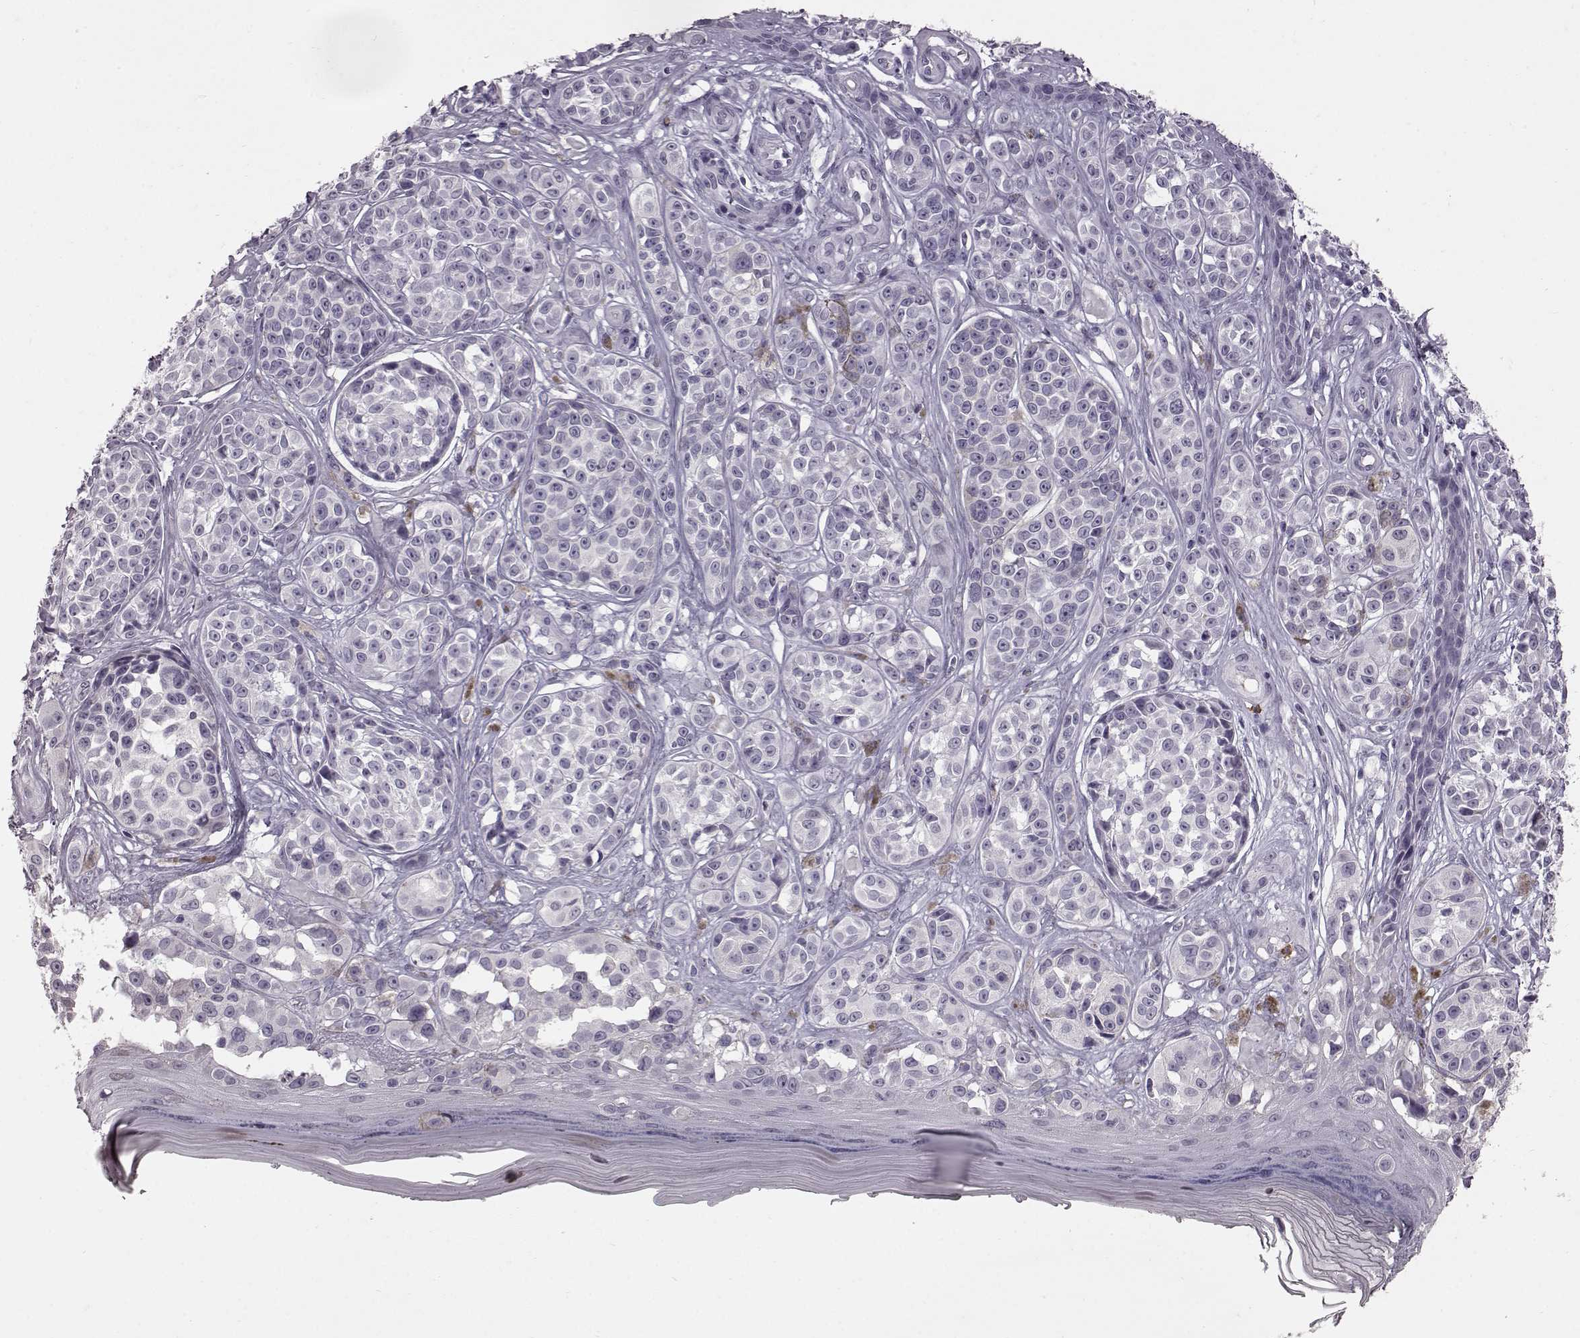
{"staining": {"intensity": "negative", "quantity": "none", "location": "none"}, "tissue": "melanoma", "cell_type": "Tumor cells", "image_type": "cancer", "snomed": [{"axis": "morphology", "description": "Malignant melanoma, NOS"}, {"axis": "topography", "description": "Skin"}], "caption": "Human melanoma stained for a protein using IHC reveals no expression in tumor cells.", "gene": "FUT4", "patient": {"sex": "female", "age": 90}}